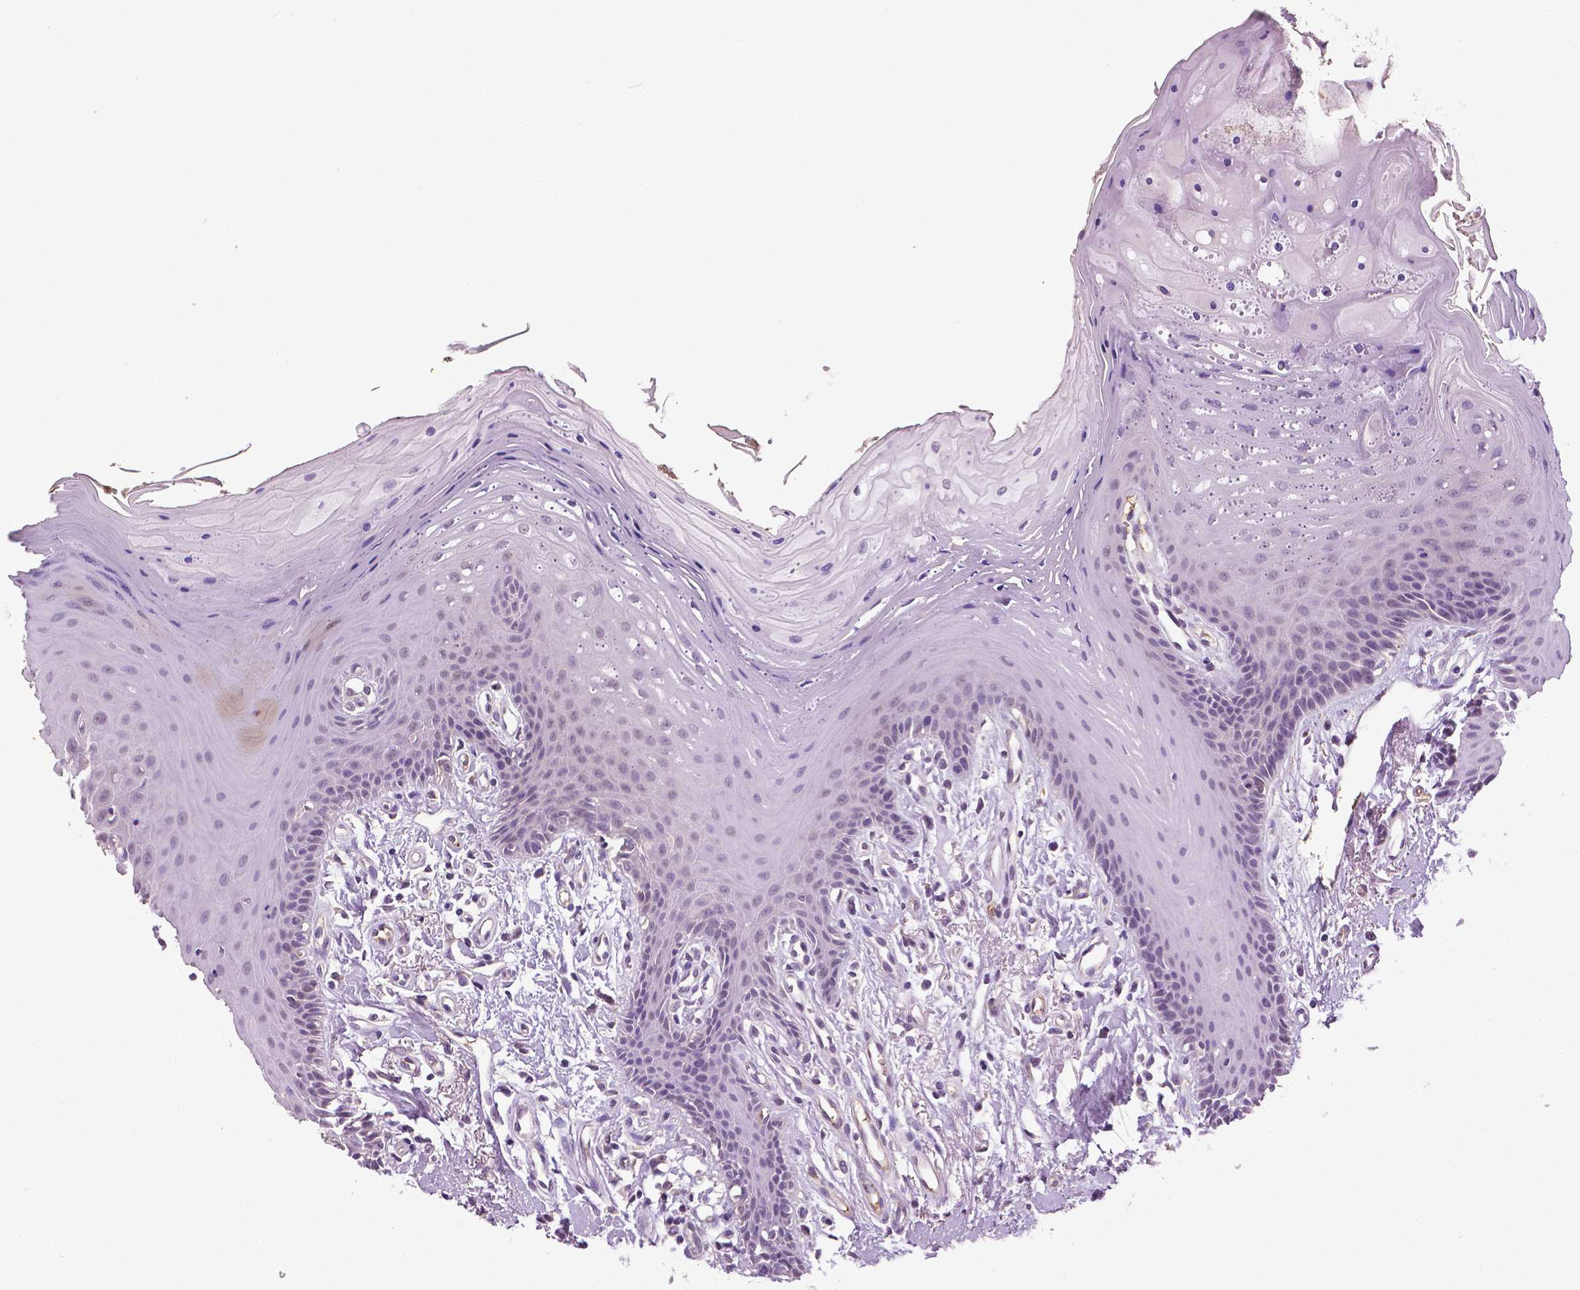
{"staining": {"intensity": "moderate", "quantity": "<25%", "location": "cytoplasmic/membranous"}, "tissue": "oral mucosa", "cell_type": "Squamous epithelial cells", "image_type": "normal", "snomed": [{"axis": "morphology", "description": "Normal tissue, NOS"}, {"axis": "morphology", "description": "Normal morphology"}, {"axis": "topography", "description": "Oral tissue"}], "caption": "Immunohistochemistry (IHC) photomicrograph of benign human oral mucosa stained for a protein (brown), which shows low levels of moderate cytoplasmic/membranous positivity in about <25% of squamous epithelial cells.", "gene": "PTPN5", "patient": {"sex": "female", "age": 76}}